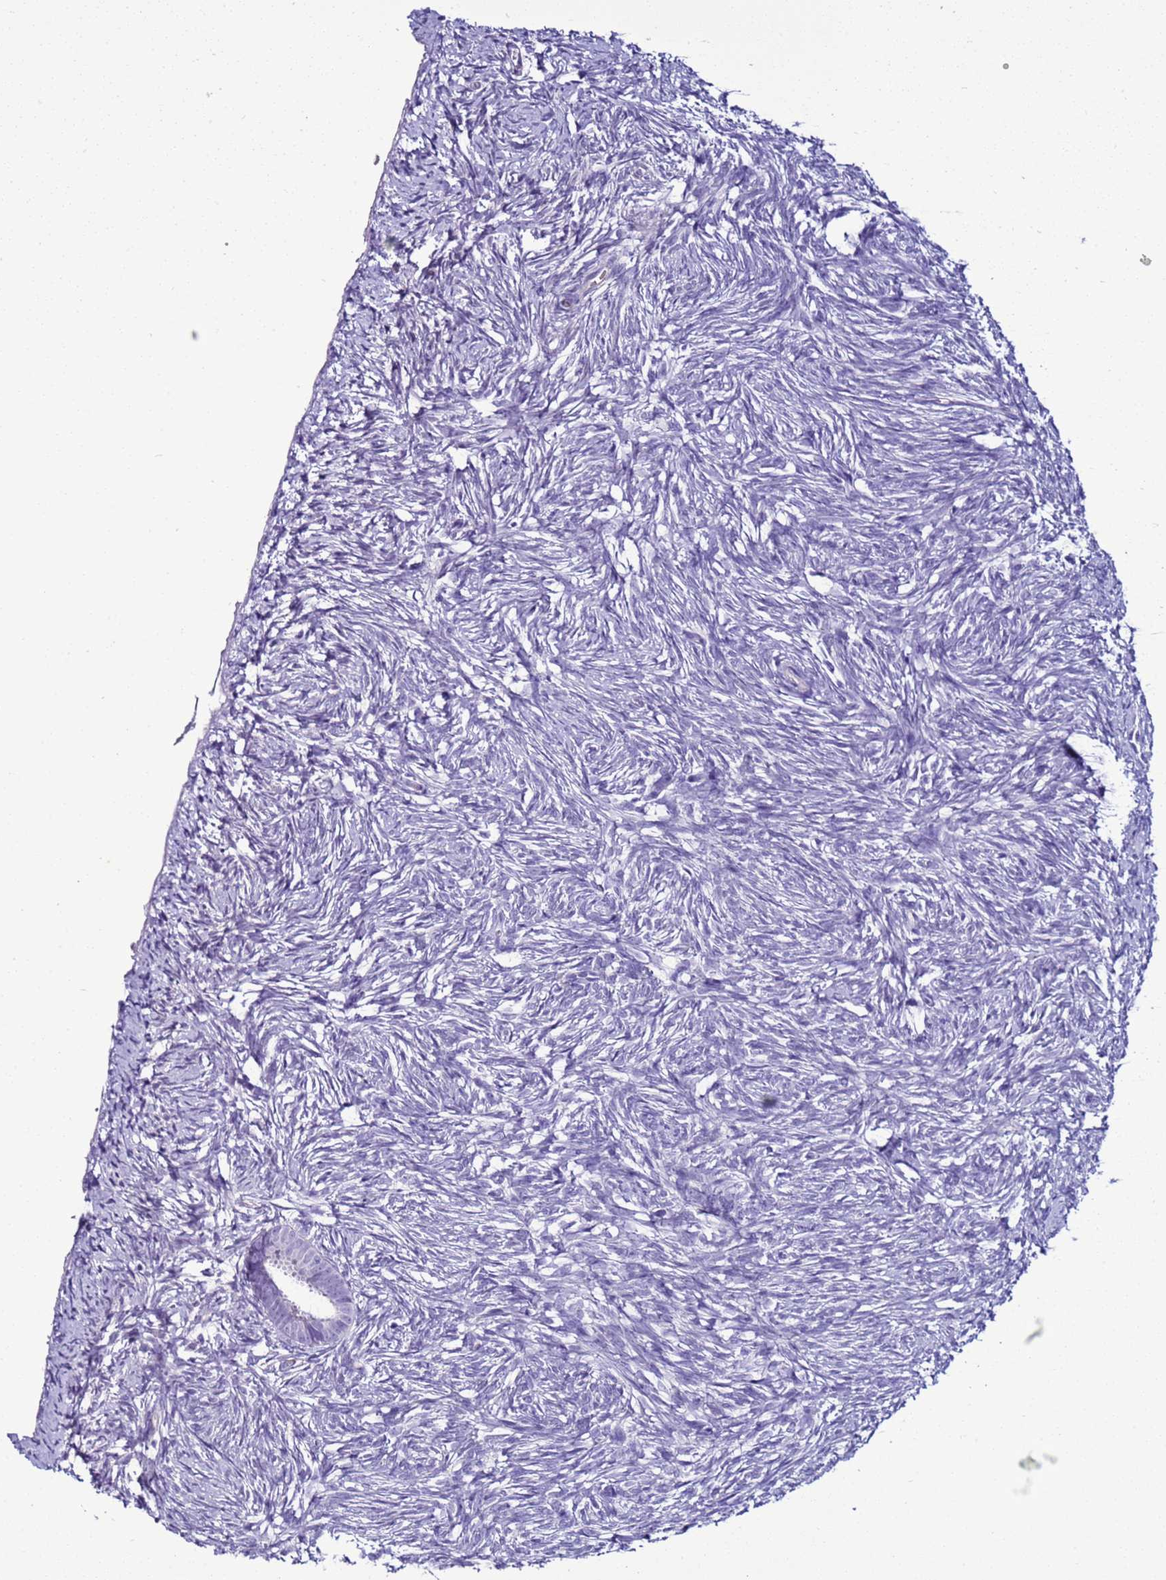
{"staining": {"intensity": "negative", "quantity": "none", "location": "none"}, "tissue": "ovary", "cell_type": "Follicle cells", "image_type": "normal", "snomed": [{"axis": "morphology", "description": "Normal tissue, NOS"}, {"axis": "topography", "description": "Ovary"}], "caption": "Ovary stained for a protein using immunohistochemistry demonstrates no staining follicle cells.", "gene": "LRRC10B", "patient": {"sex": "female", "age": 51}}